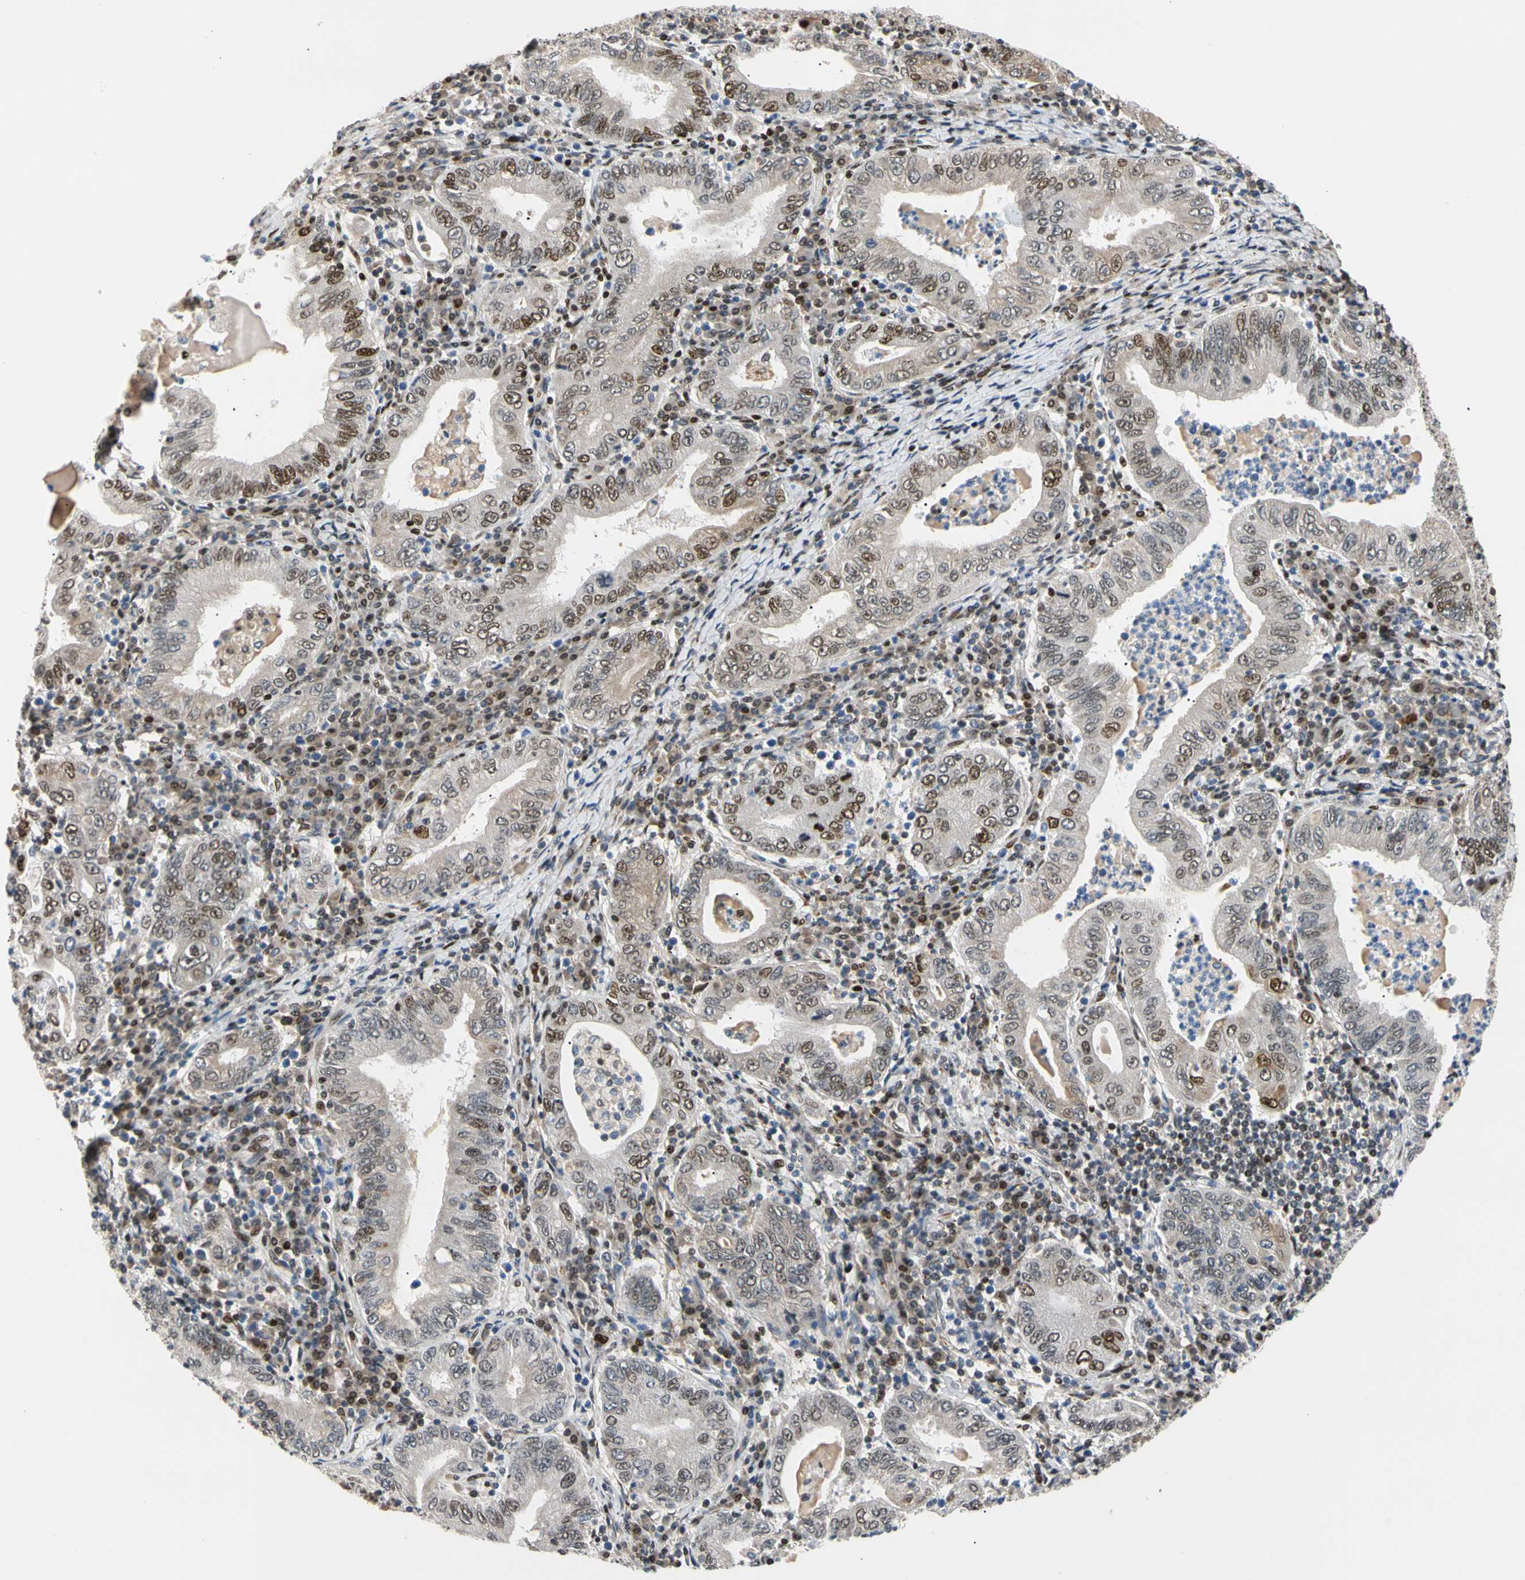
{"staining": {"intensity": "moderate", "quantity": "25%-75%", "location": "nuclear"}, "tissue": "stomach cancer", "cell_type": "Tumor cells", "image_type": "cancer", "snomed": [{"axis": "morphology", "description": "Normal tissue, NOS"}, {"axis": "morphology", "description": "Adenocarcinoma, NOS"}, {"axis": "topography", "description": "Esophagus"}, {"axis": "topography", "description": "Stomach, upper"}, {"axis": "topography", "description": "Peripheral nerve tissue"}], "caption": "Moderate nuclear protein positivity is appreciated in about 25%-75% of tumor cells in stomach adenocarcinoma. Nuclei are stained in blue.", "gene": "E2F1", "patient": {"sex": "male", "age": 62}}